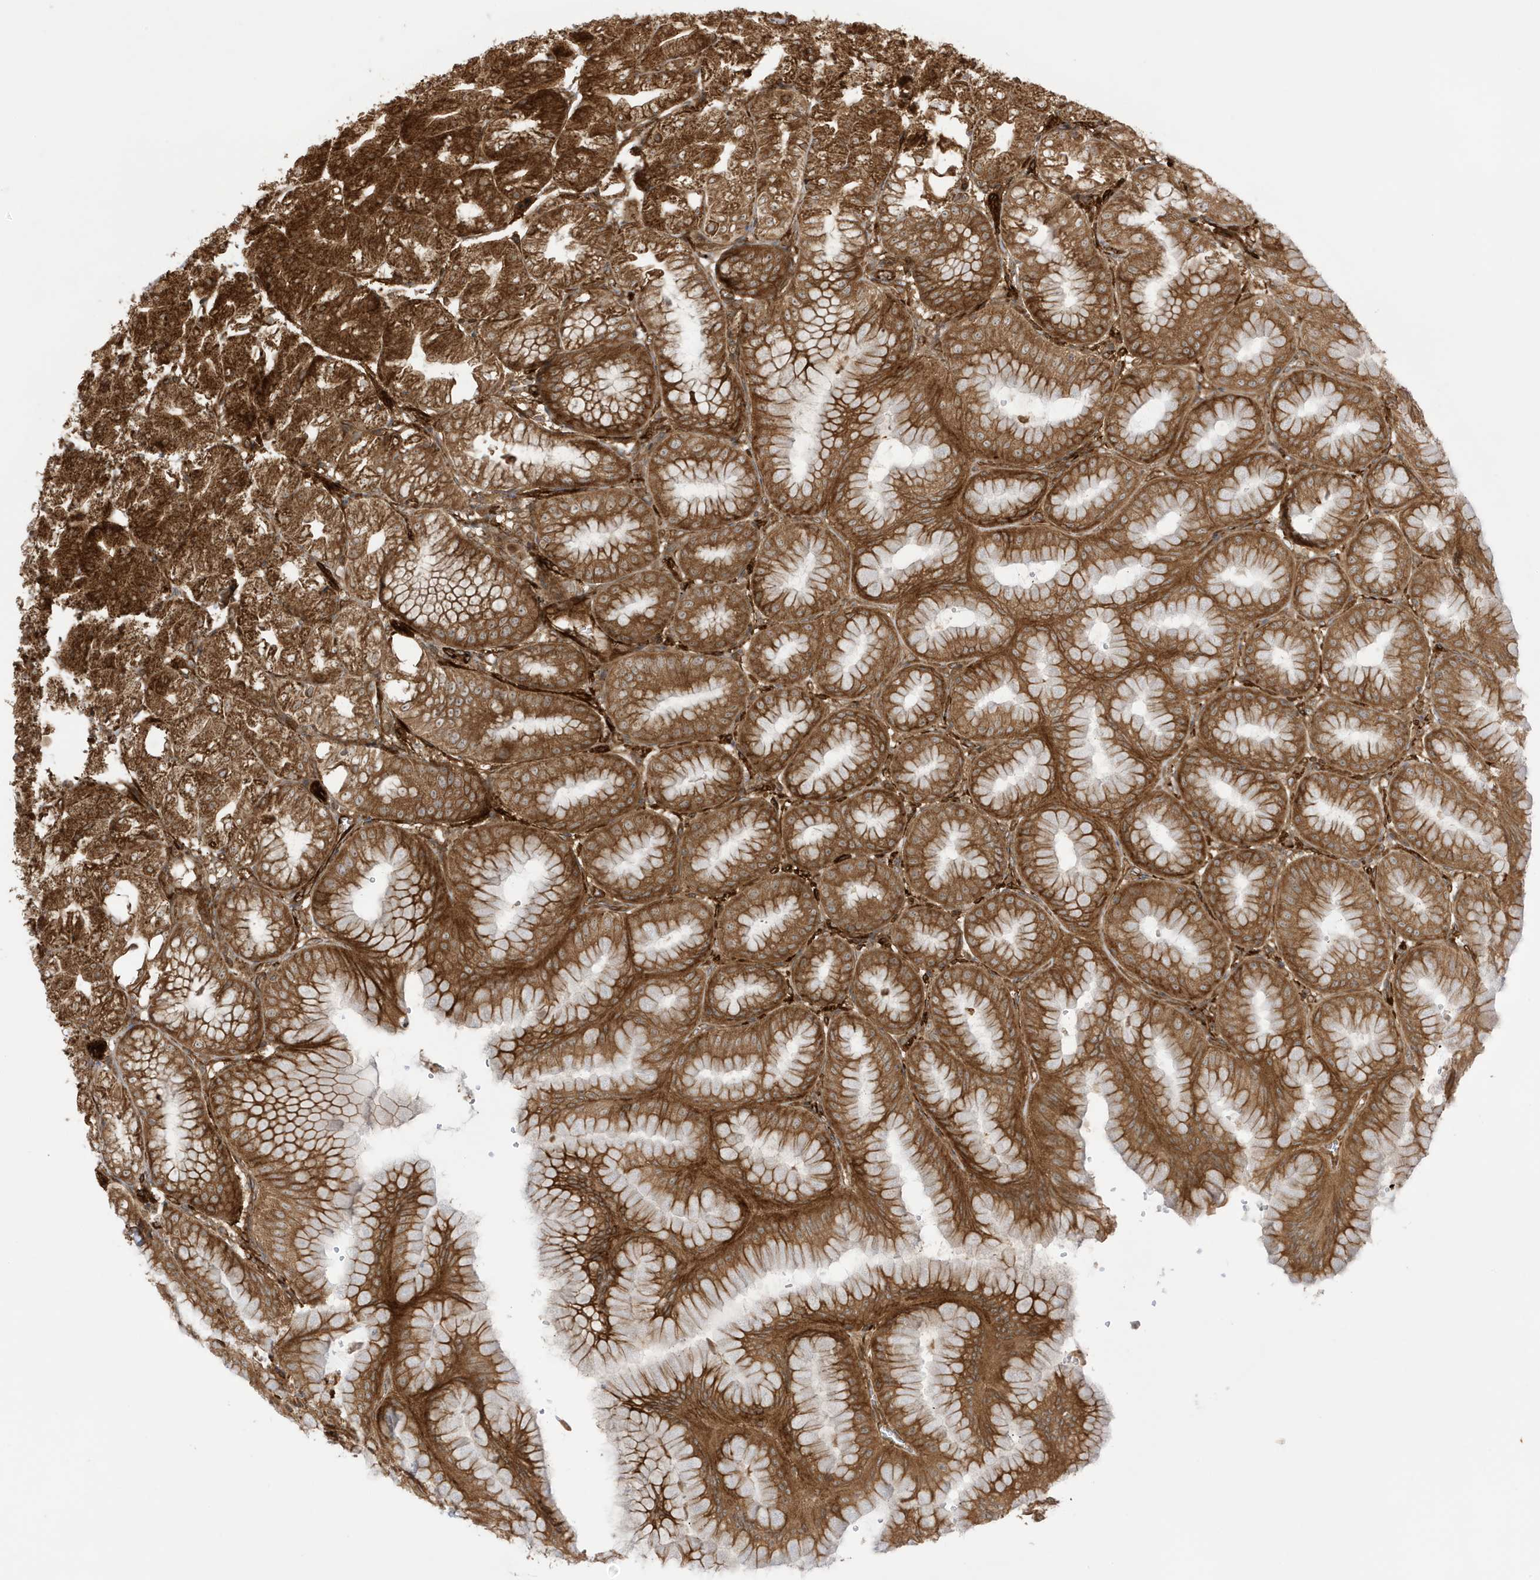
{"staining": {"intensity": "strong", "quantity": ">75%", "location": "cytoplasmic/membranous"}, "tissue": "stomach", "cell_type": "Glandular cells", "image_type": "normal", "snomed": [{"axis": "morphology", "description": "Normal tissue, NOS"}, {"axis": "topography", "description": "Stomach, lower"}], "caption": "High-magnification brightfield microscopy of benign stomach stained with DAB (brown) and counterstained with hematoxylin (blue). glandular cells exhibit strong cytoplasmic/membranous staining is appreciated in approximately>75% of cells. The staining was performed using DAB, with brown indicating positive protein expression. Nuclei are stained blue with hematoxylin.", "gene": "CDC42EP3", "patient": {"sex": "male", "age": 71}}